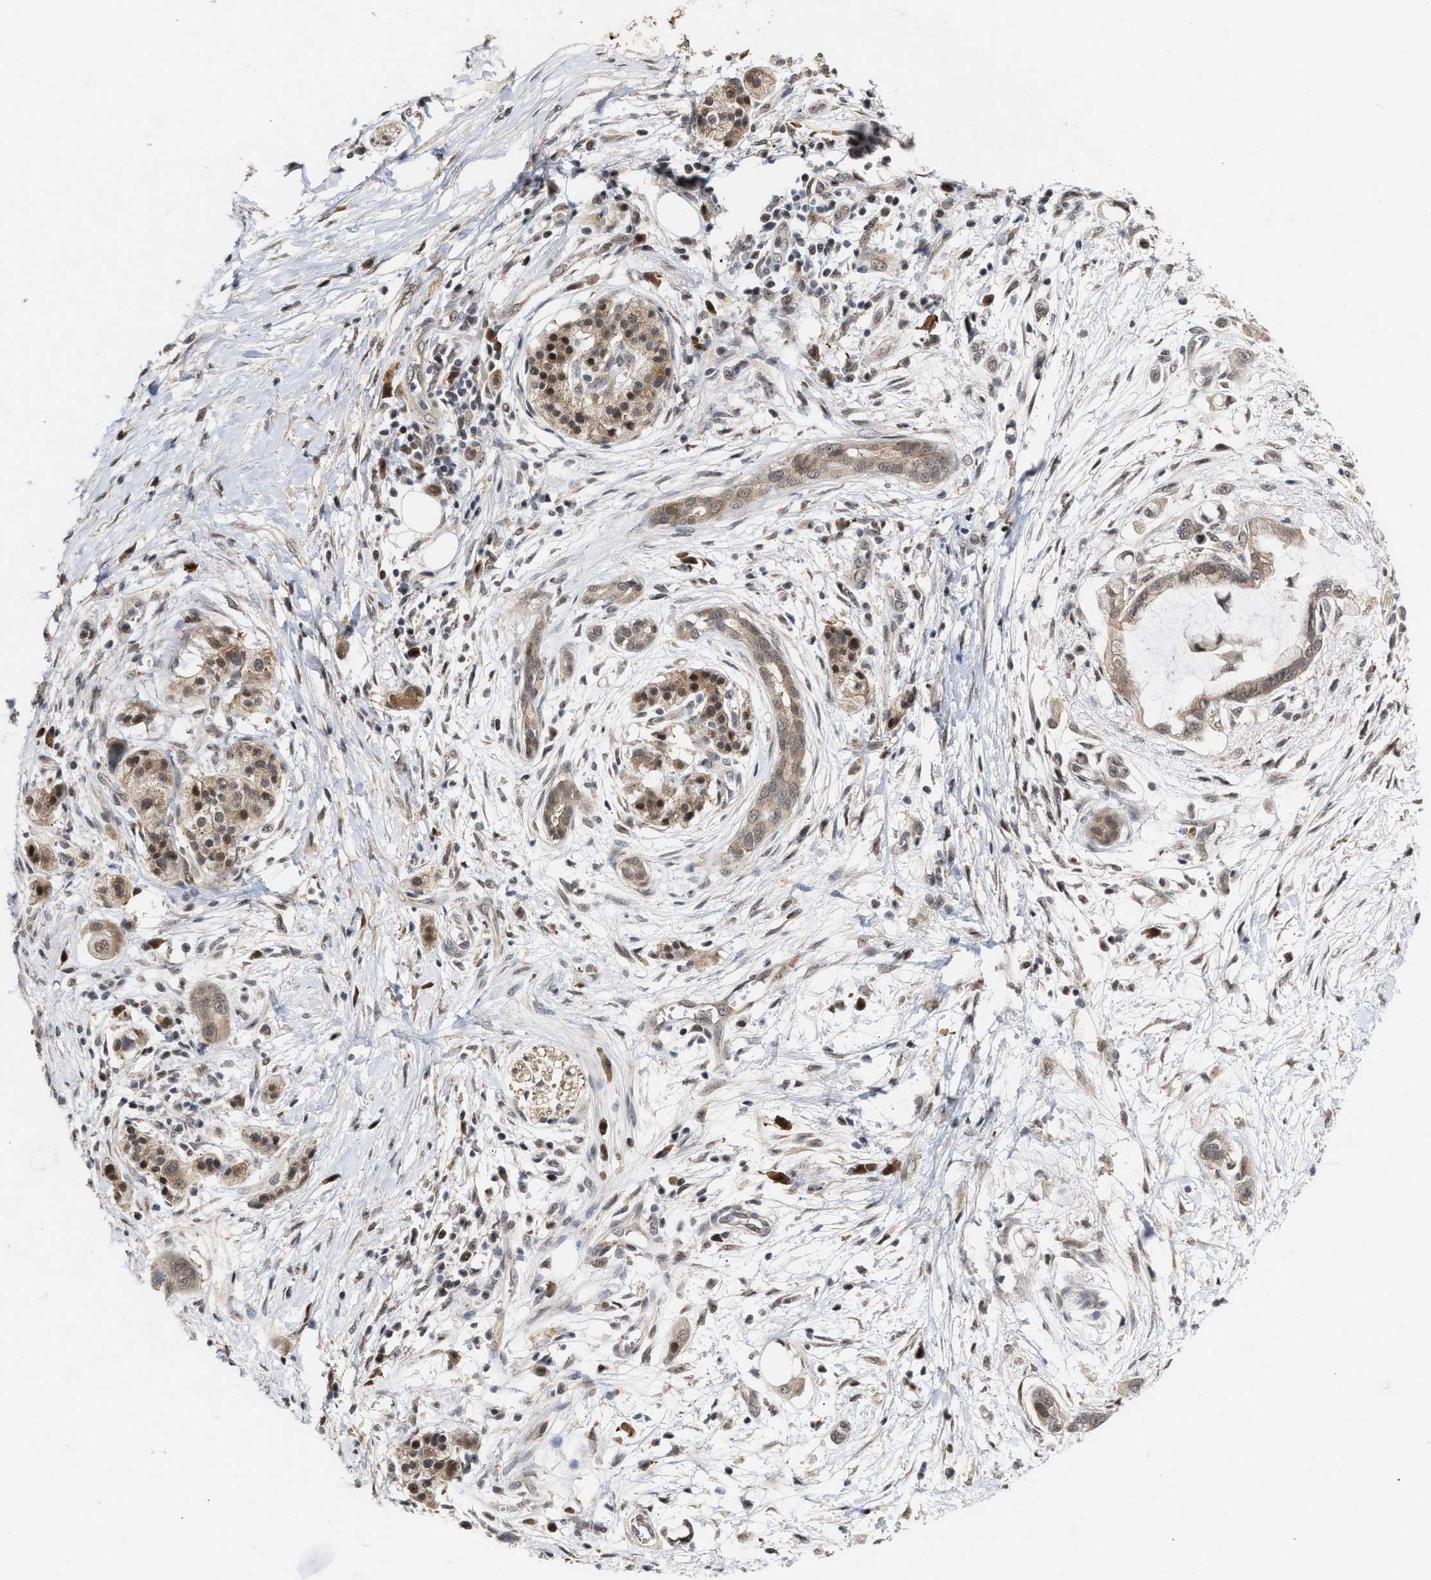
{"staining": {"intensity": "weak", "quantity": "<25%", "location": "cytoplasmic/membranous"}, "tissue": "pancreatic cancer", "cell_type": "Tumor cells", "image_type": "cancer", "snomed": [{"axis": "morphology", "description": "Adenocarcinoma, NOS"}, {"axis": "topography", "description": "Pancreas"}], "caption": "Adenocarcinoma (pancreatic) stained for a protein using immunohistochemistry (IHC) exhibits no staining tumor cells.", "gene": "MKNK2", "patient": {"sex": "male", "age": 59}}